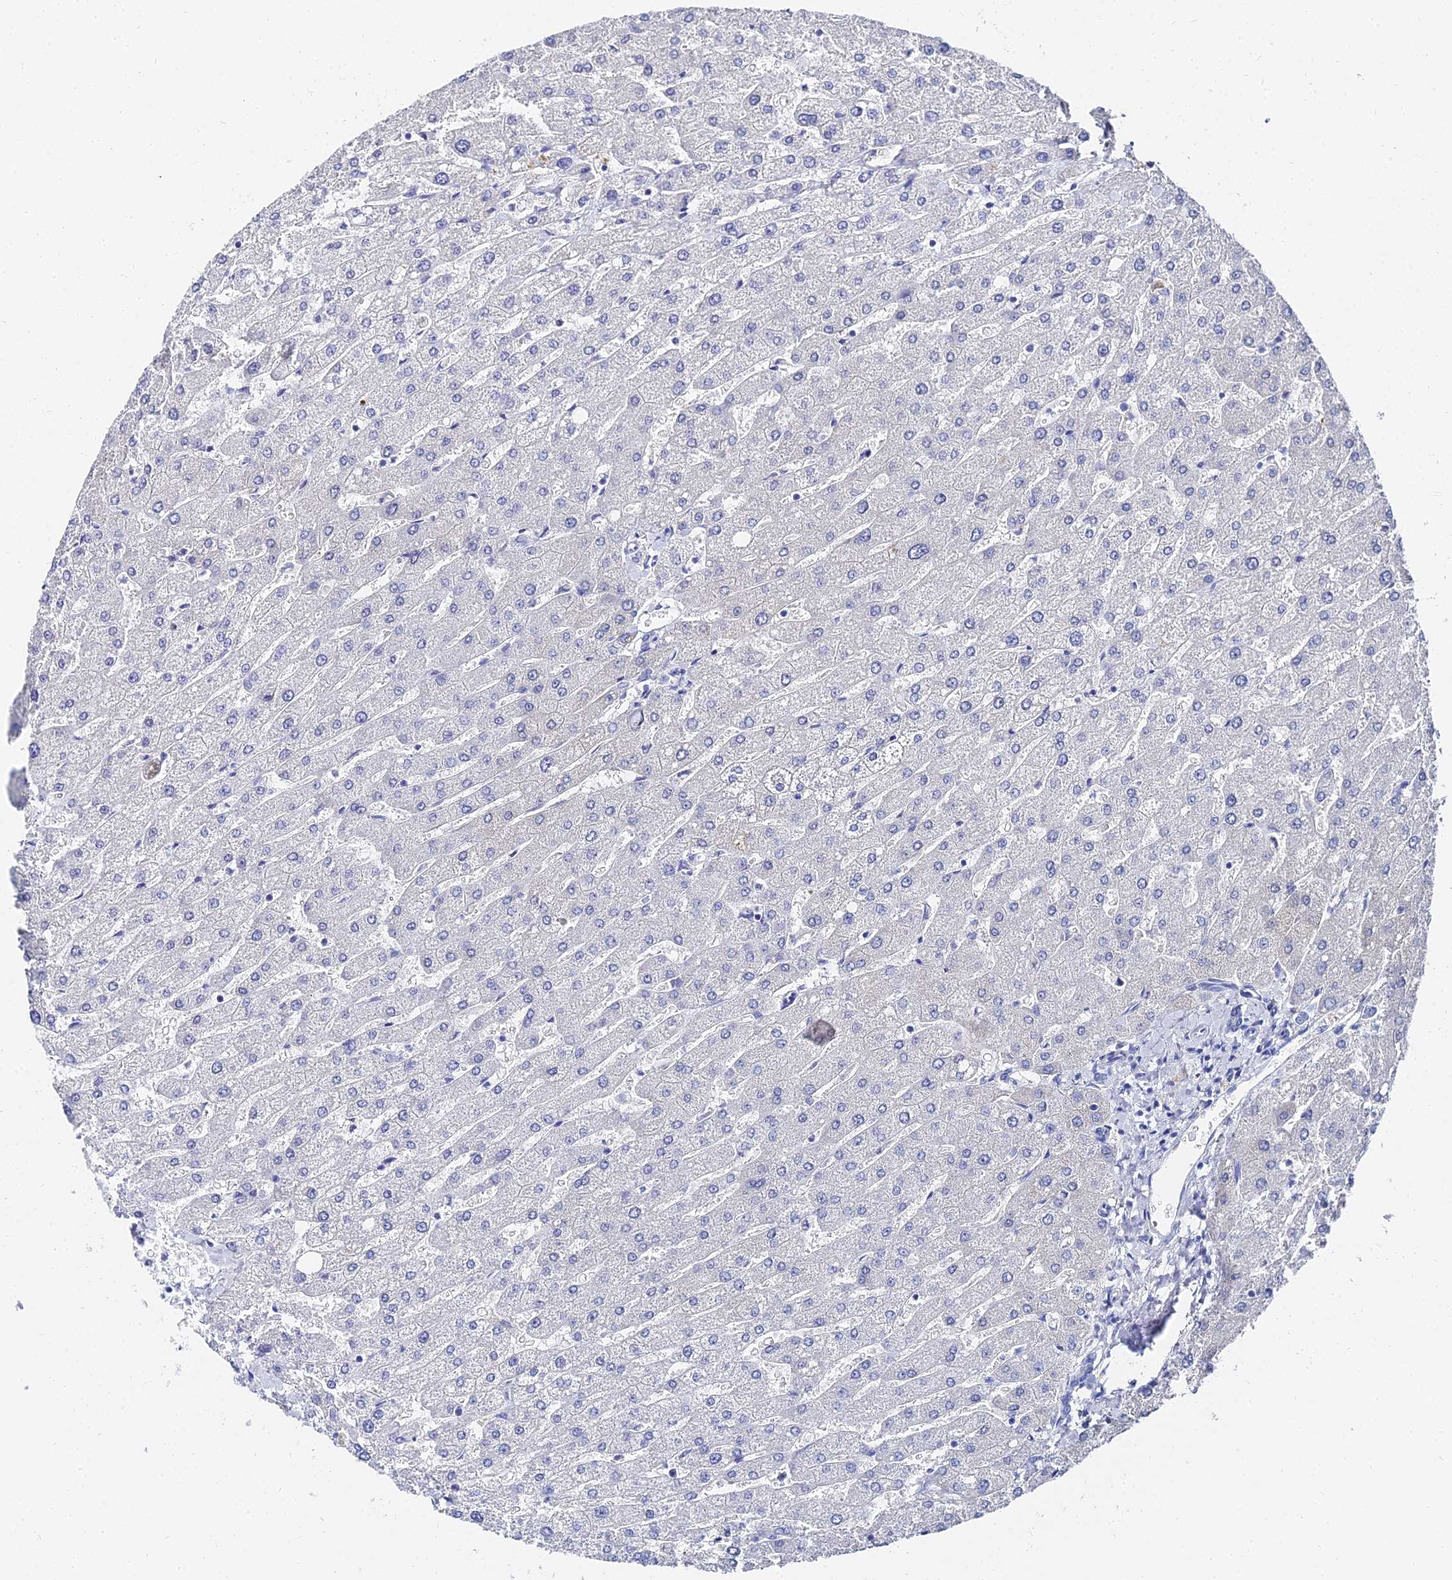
{"staining": {"intensity": "negative", "quantity": "none", "location": "none"}, "tissue": "liver", "cell_type": "Cholangiocytes", "image_type": "normal", "snomed": [{"axis": "morphology", "description": "Normal tissue, NOS"}, {"axis": "topography", "description": "Liver"}], "caption": "Normal liver was stained to show a protein in brown. There is no significant positivity in cholangiocytes. (IHC, brightfield microscopy, high magnification).", "gene": "KRT17", "patient": {"sex": "male", "age": 55}}